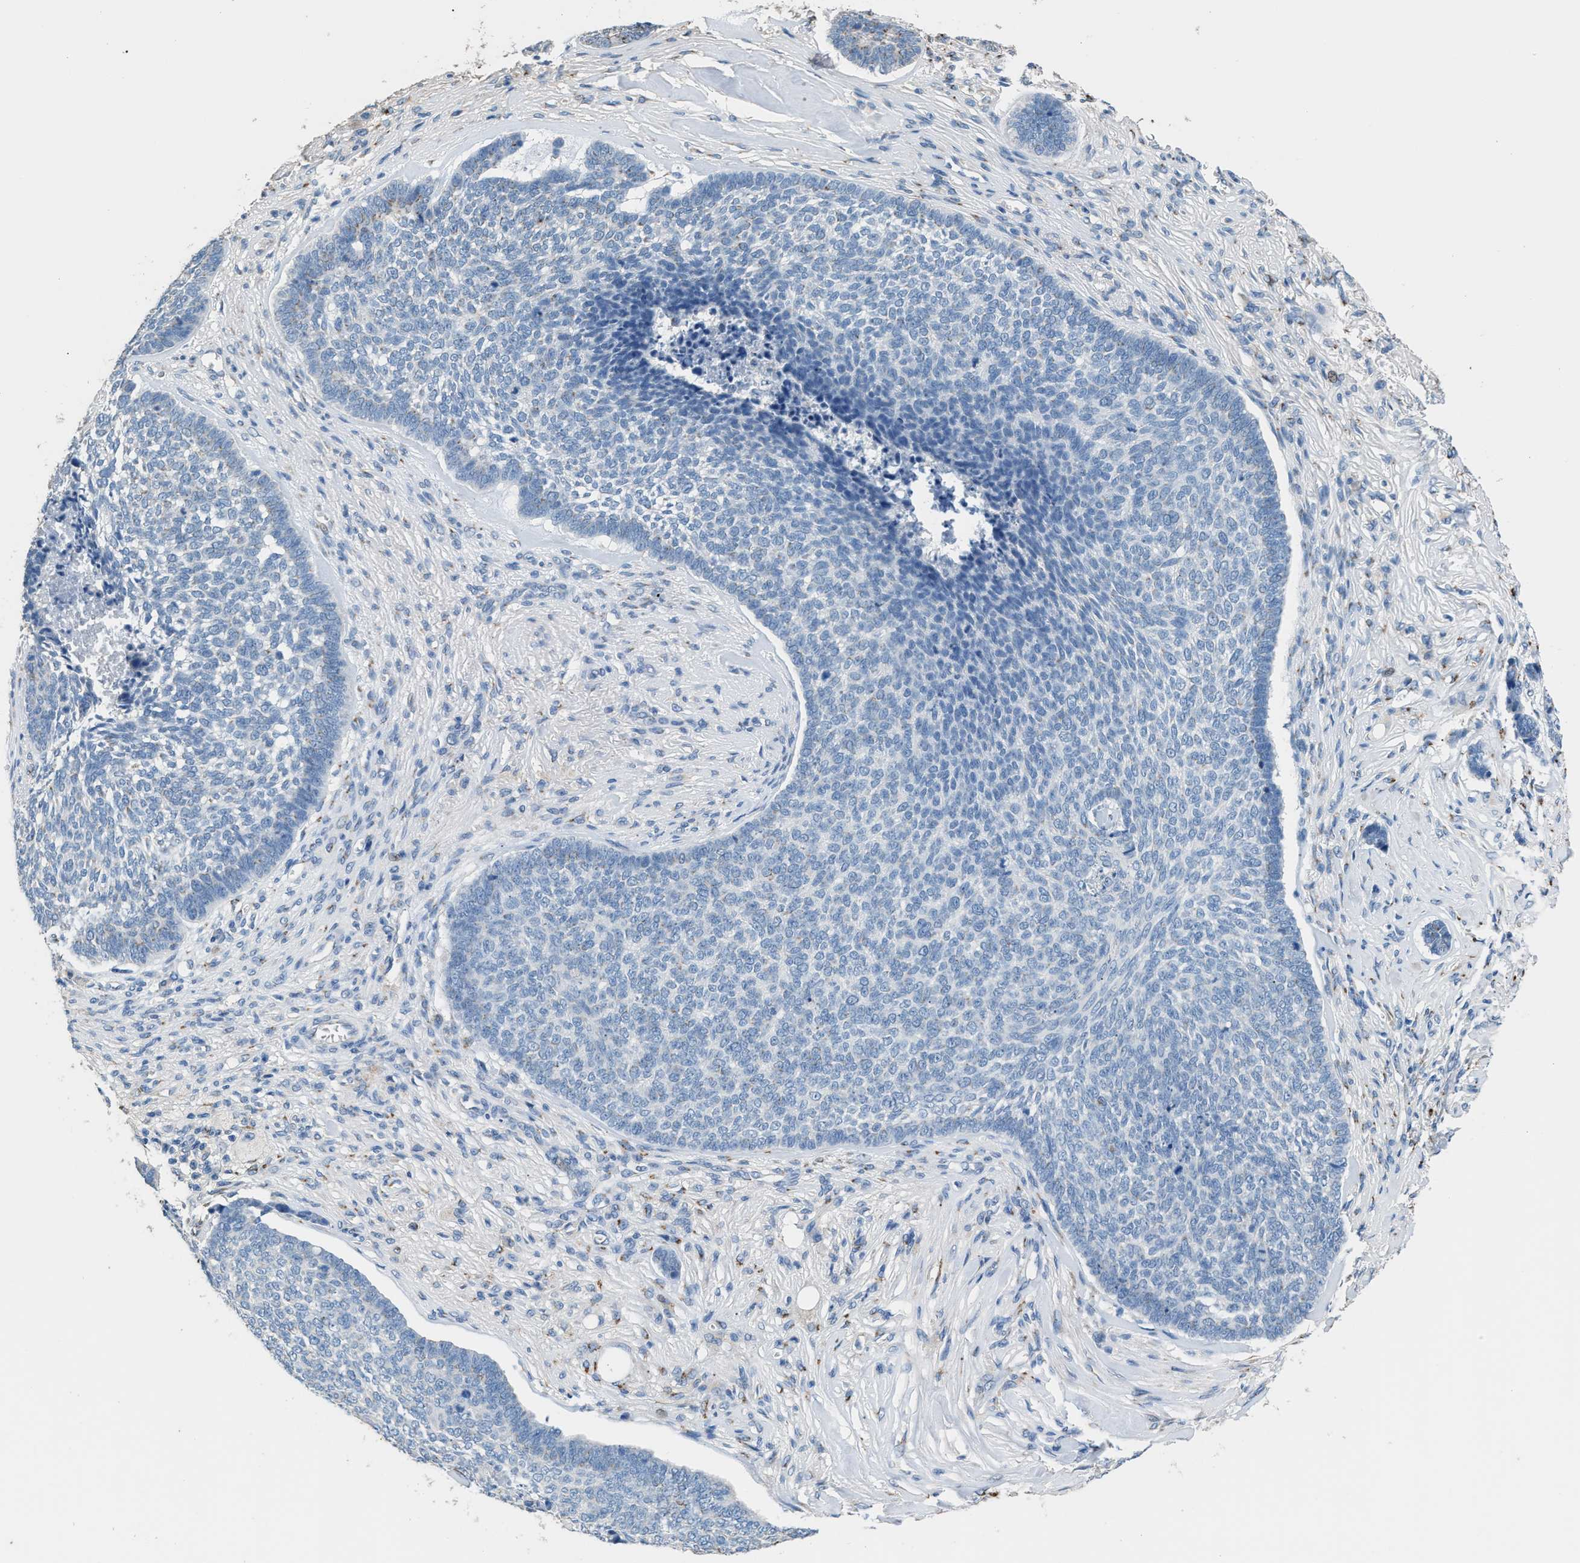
{"staining": {"intensity": "negative", "quantity": "none", "location": "none"}, "tissue": "skin cancer", "cell_type": "Tumor cells", "image_type": "cancer", "snomed": [{"axis": "morphology", "description": "Basal cell carcinoma"}, {"axis": "topography", "description": "Skin"}], "caption": "Micrograph shows no significant protein positivity in tumor cells of skin cancer. (Brightfield microscopy of DAB immunohistochemistry (IHC) at high magnification).", "gene": "GOLM1", "patient": {"sex": "male", "age": 84}}